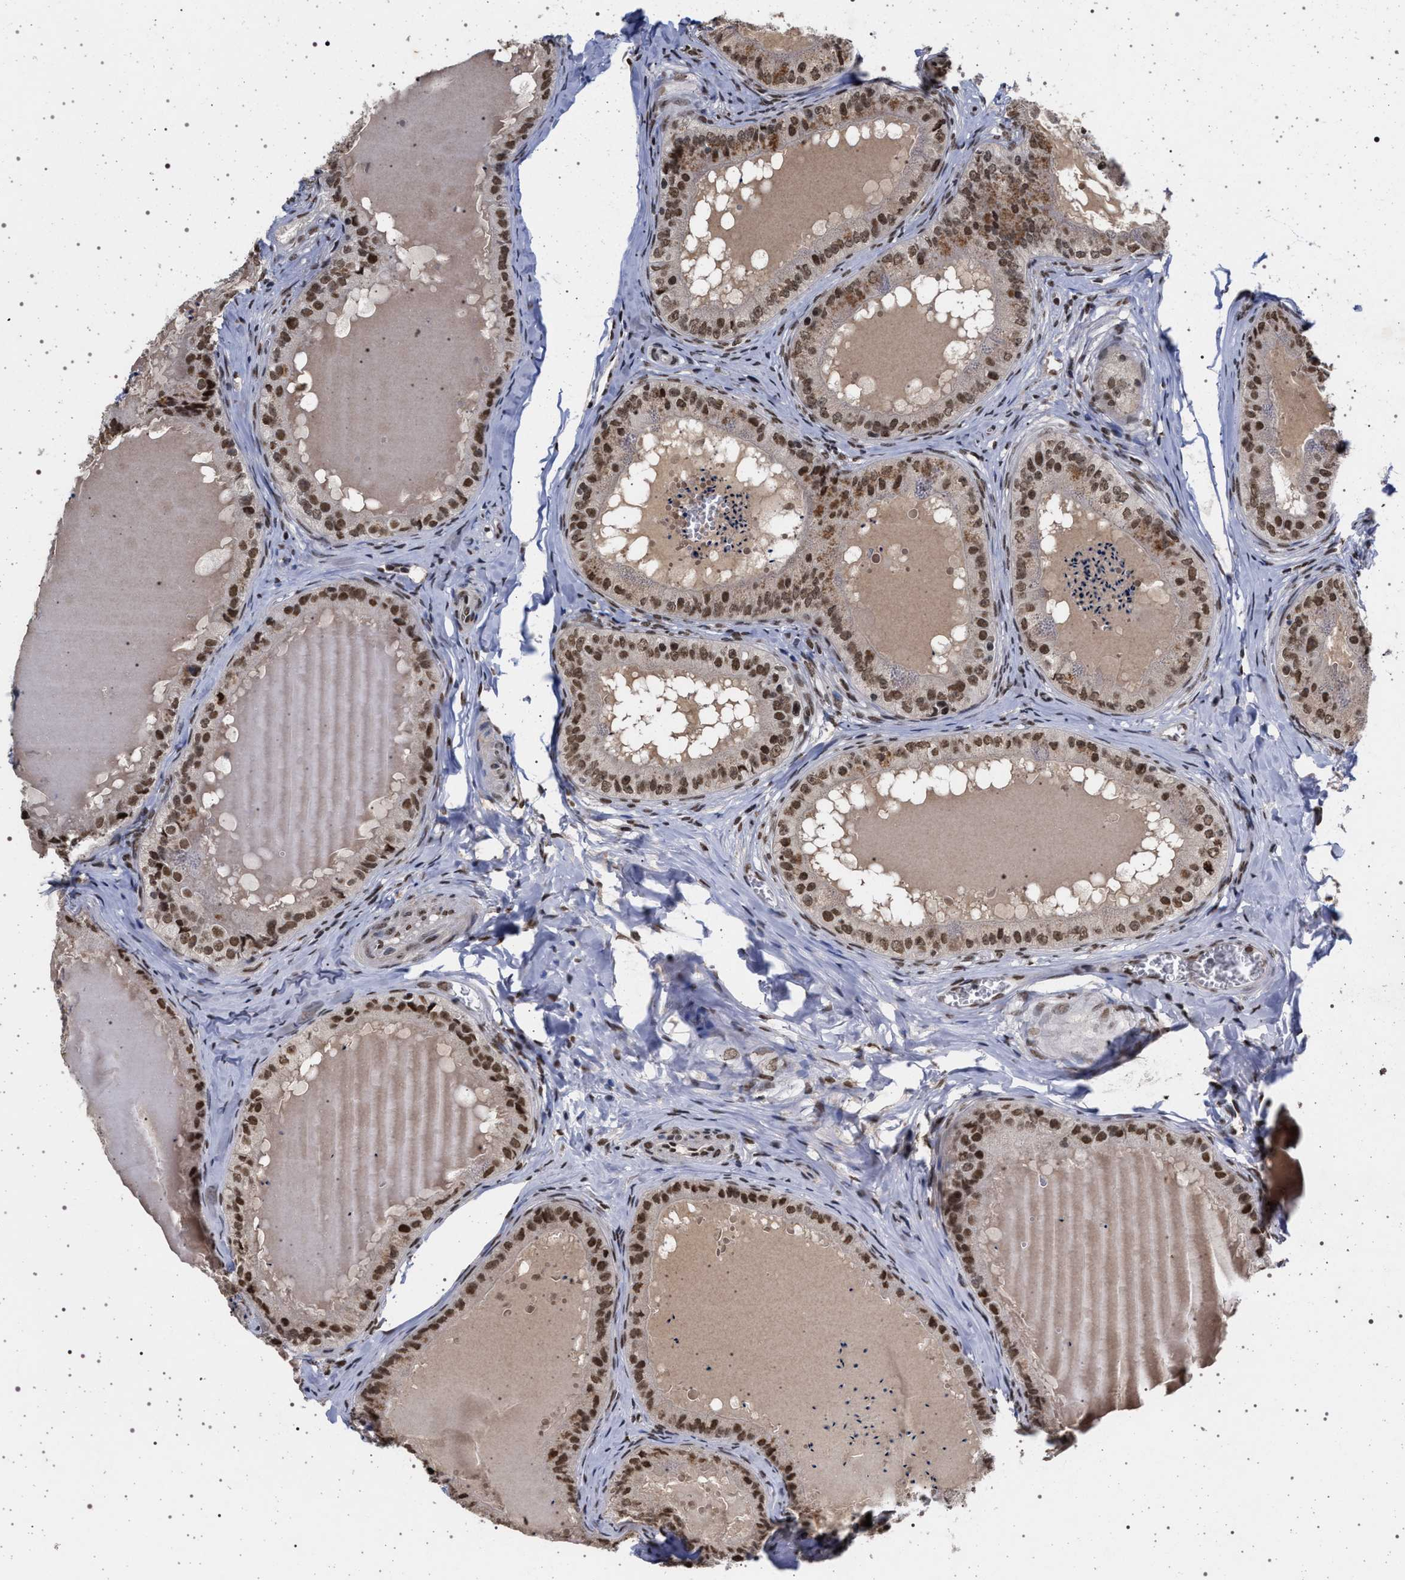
{"staining": {"intensity": "strong", "quantity": ">75%", "location": "nuclear"}, "tissue": "epididymis", "cell_type": "Glandular cells", "image_type": "normal", "snomed": [{"axis": "morphology", "description": "Normal tissue, NOS"}, {"axis": "topography", "description": "Epididymis"}], "caption": "Epididymis stained with IHC exhibits strong nuclear expression in approximately >75% of glandular cells.", "gene": "PHF12", "patient": {"sex": "male", "age": 31}}